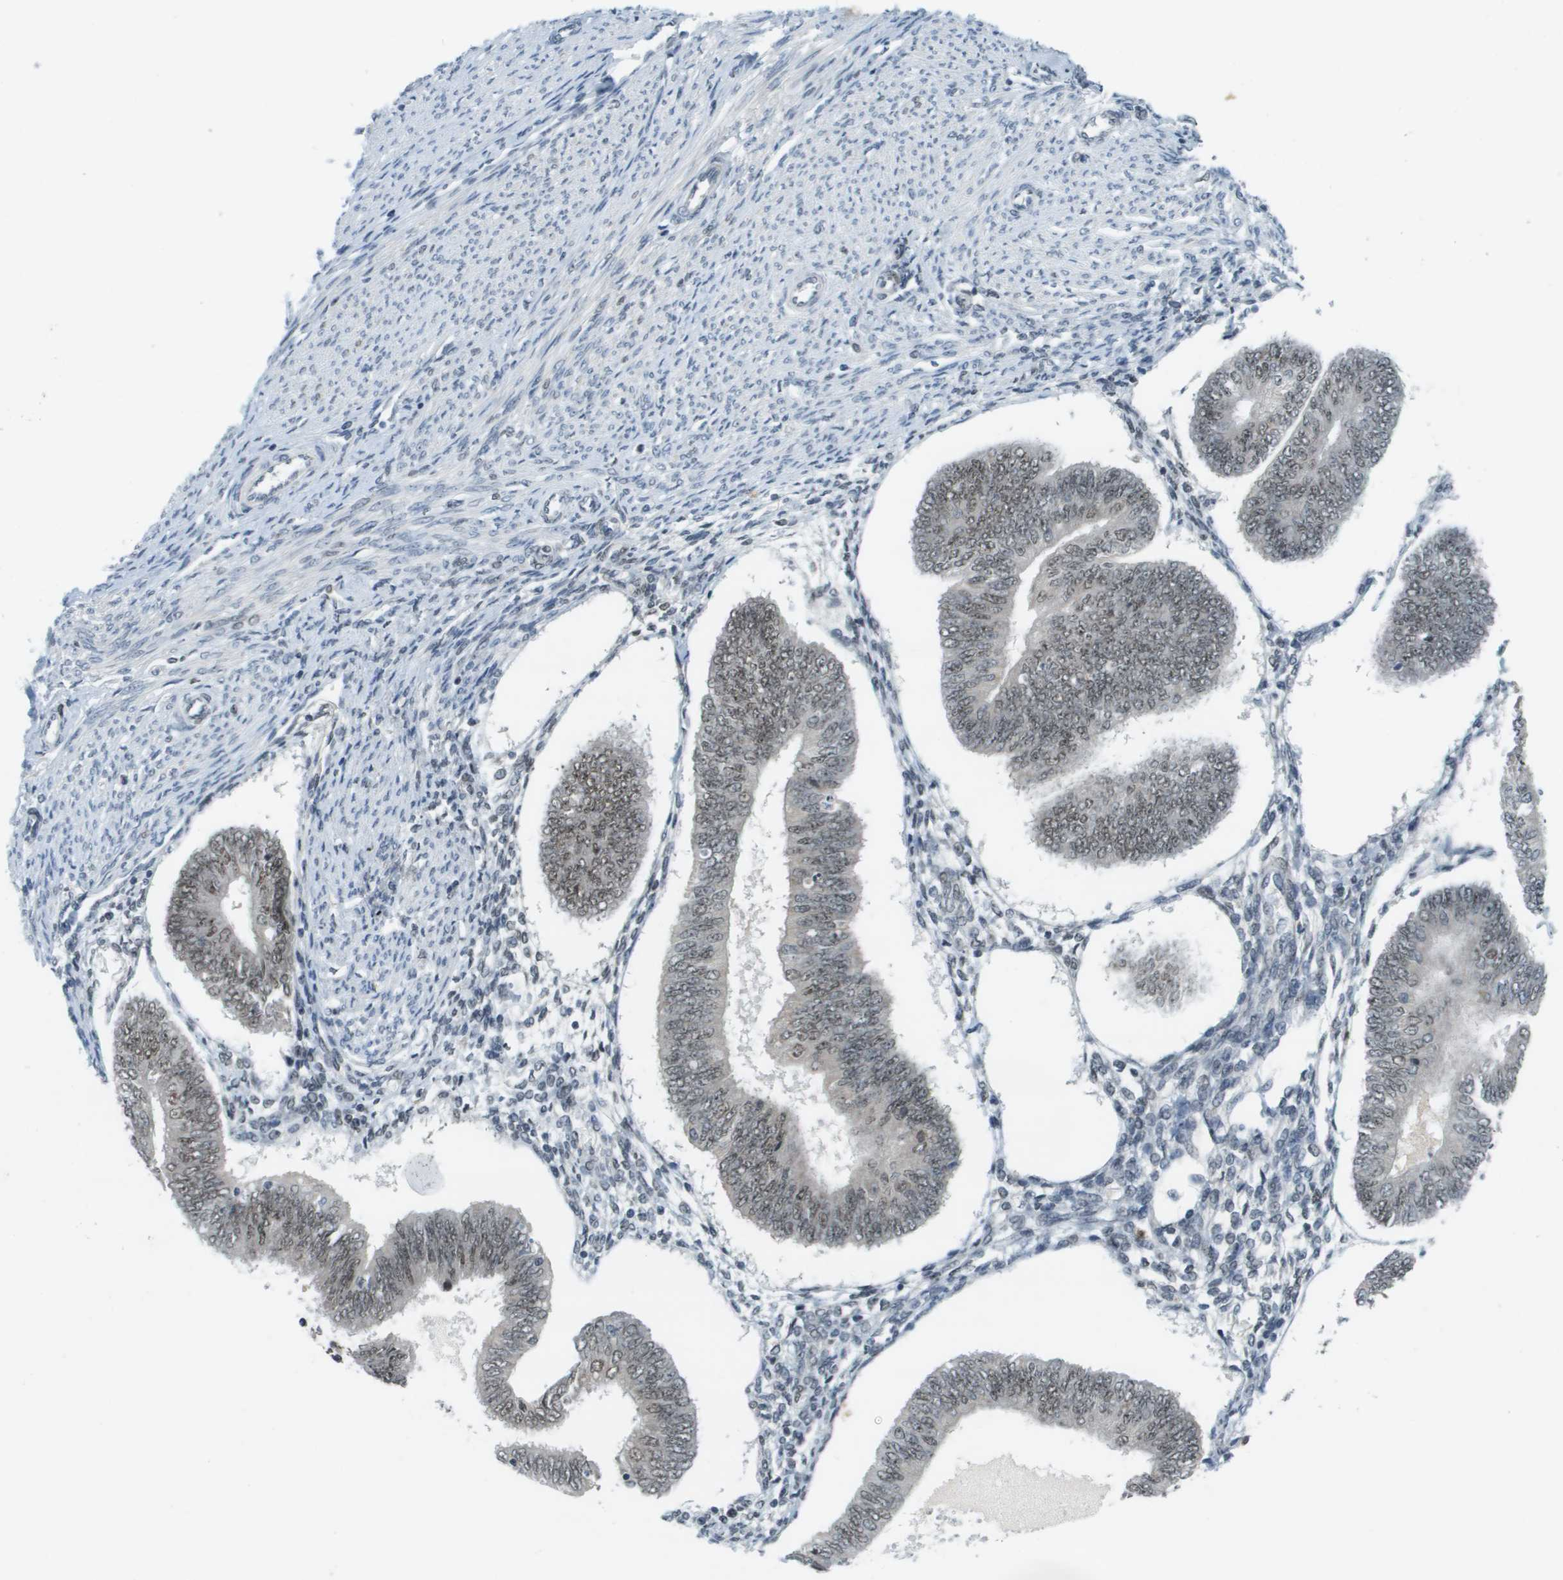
{"staining": {"intensity": "weak", "quantity": "25%-75%", "location": "nuclear"}, "tissue": "endometrial cancer", "cell_type": "Tumor cells", "image_type": "cancer", "snomed": [{"axis": "morphology", "description": "Adenocarcinoma, NOS"}, {"axis": "topography", "description": "Endometrium"}], "caption": "High-magnification brightfield microscopy of adenocarcinoma (endometrial) stained with DAB (3,3'-diaminobenzidine) (brown) and counterstained with hematoxylin (blue). tumor cells exhibit weak nuclear staining is appreciated in approximately25%-75% of cells.", "gene": "CBX5", "patient": {"sex": "female", "age": 58}}